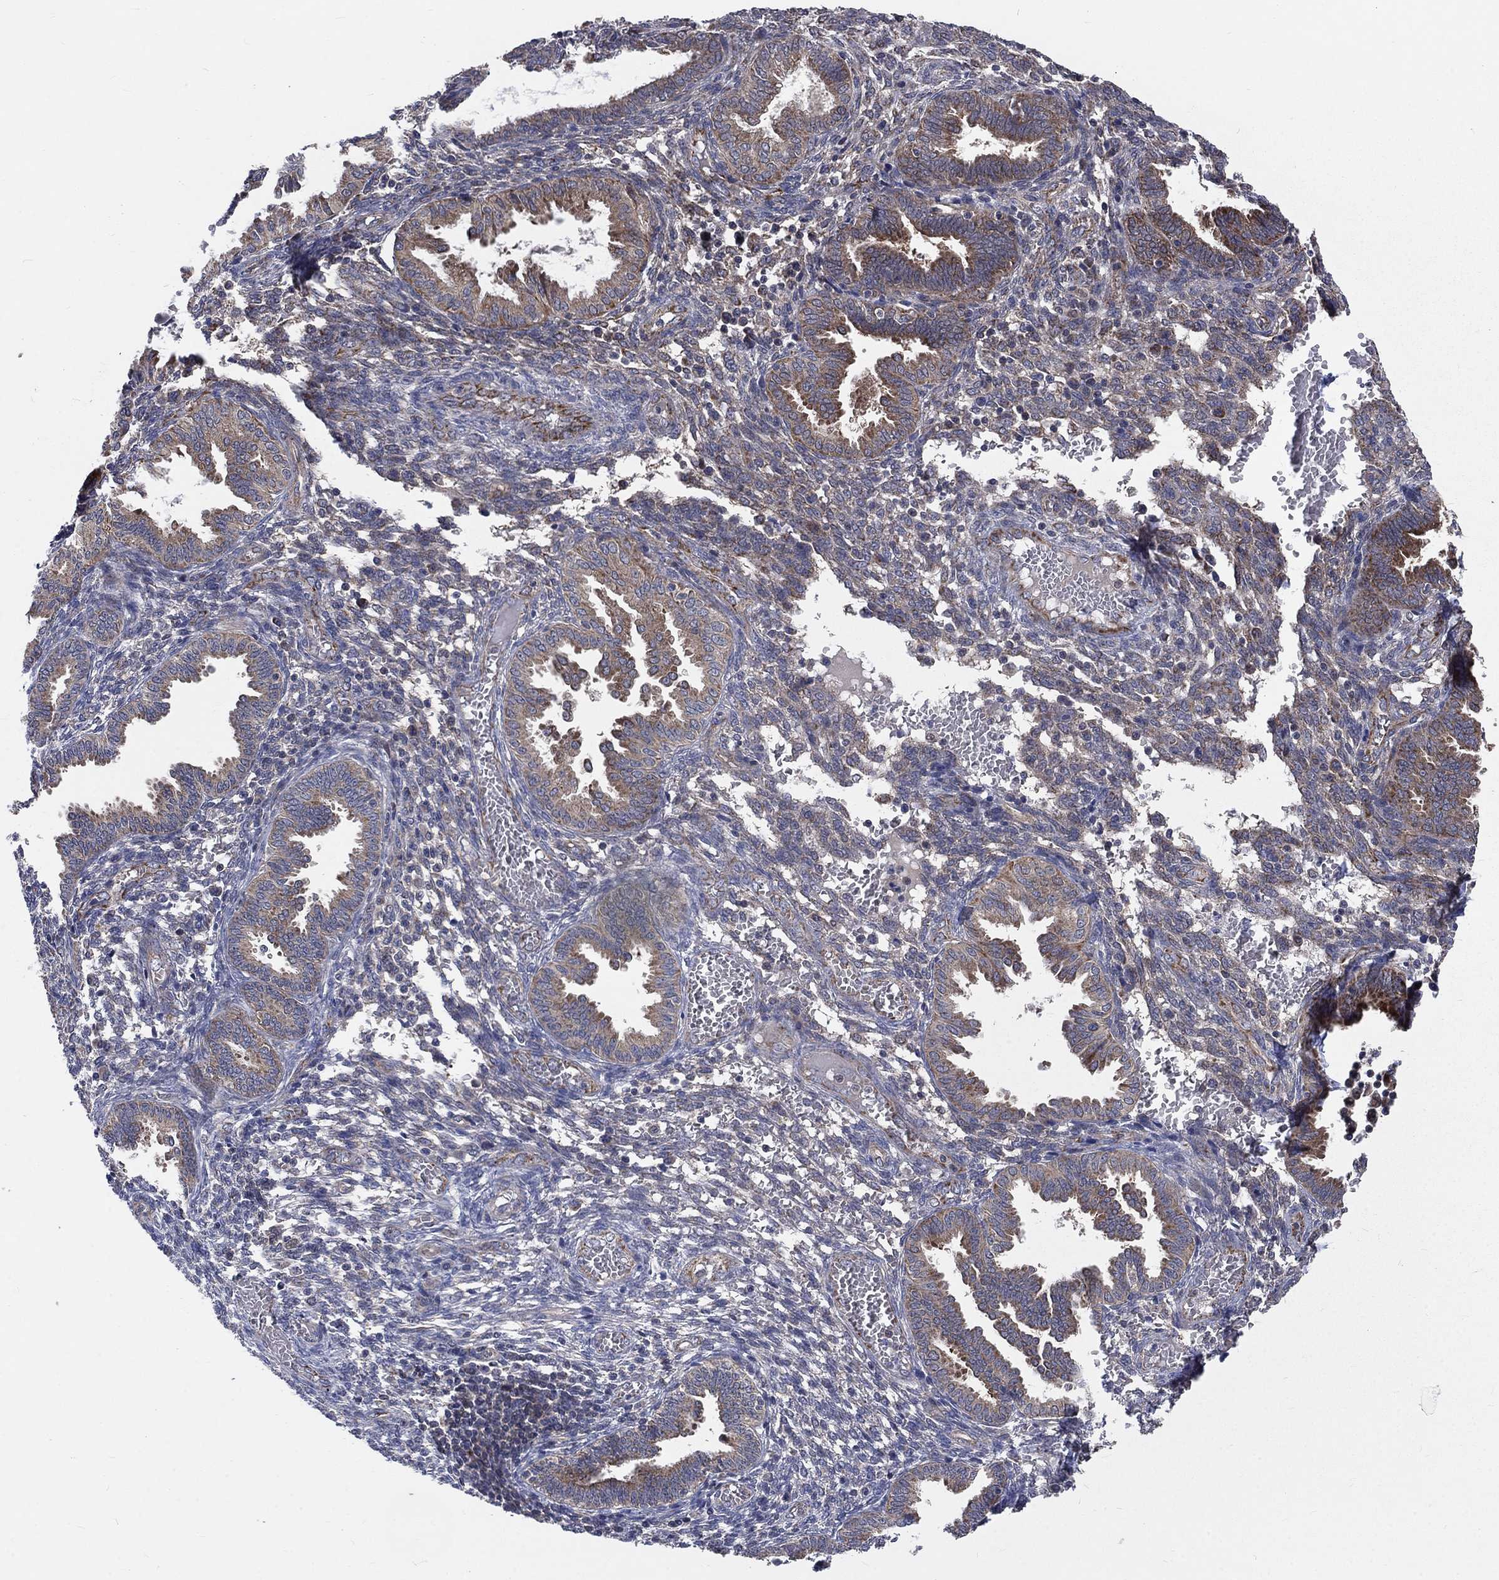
{"staining": {"intensity": "negative", "quantity": "none", "location": "none"}, "tissue": "endometrium", "cell_type": "Cells in endometrial stroma", "image_type": "normal", "snomed": [{"axis": "morphology", "description": "Normal tissue, NOS"}, {"axis": "topography", "description": "Endometrium"}], "caption": "IHC of unremarkable endometrium demonstrates no positivity in cells in endometrial stroma.", "gene": "NME7", "patient": {"sex": "female", "age": 42}}